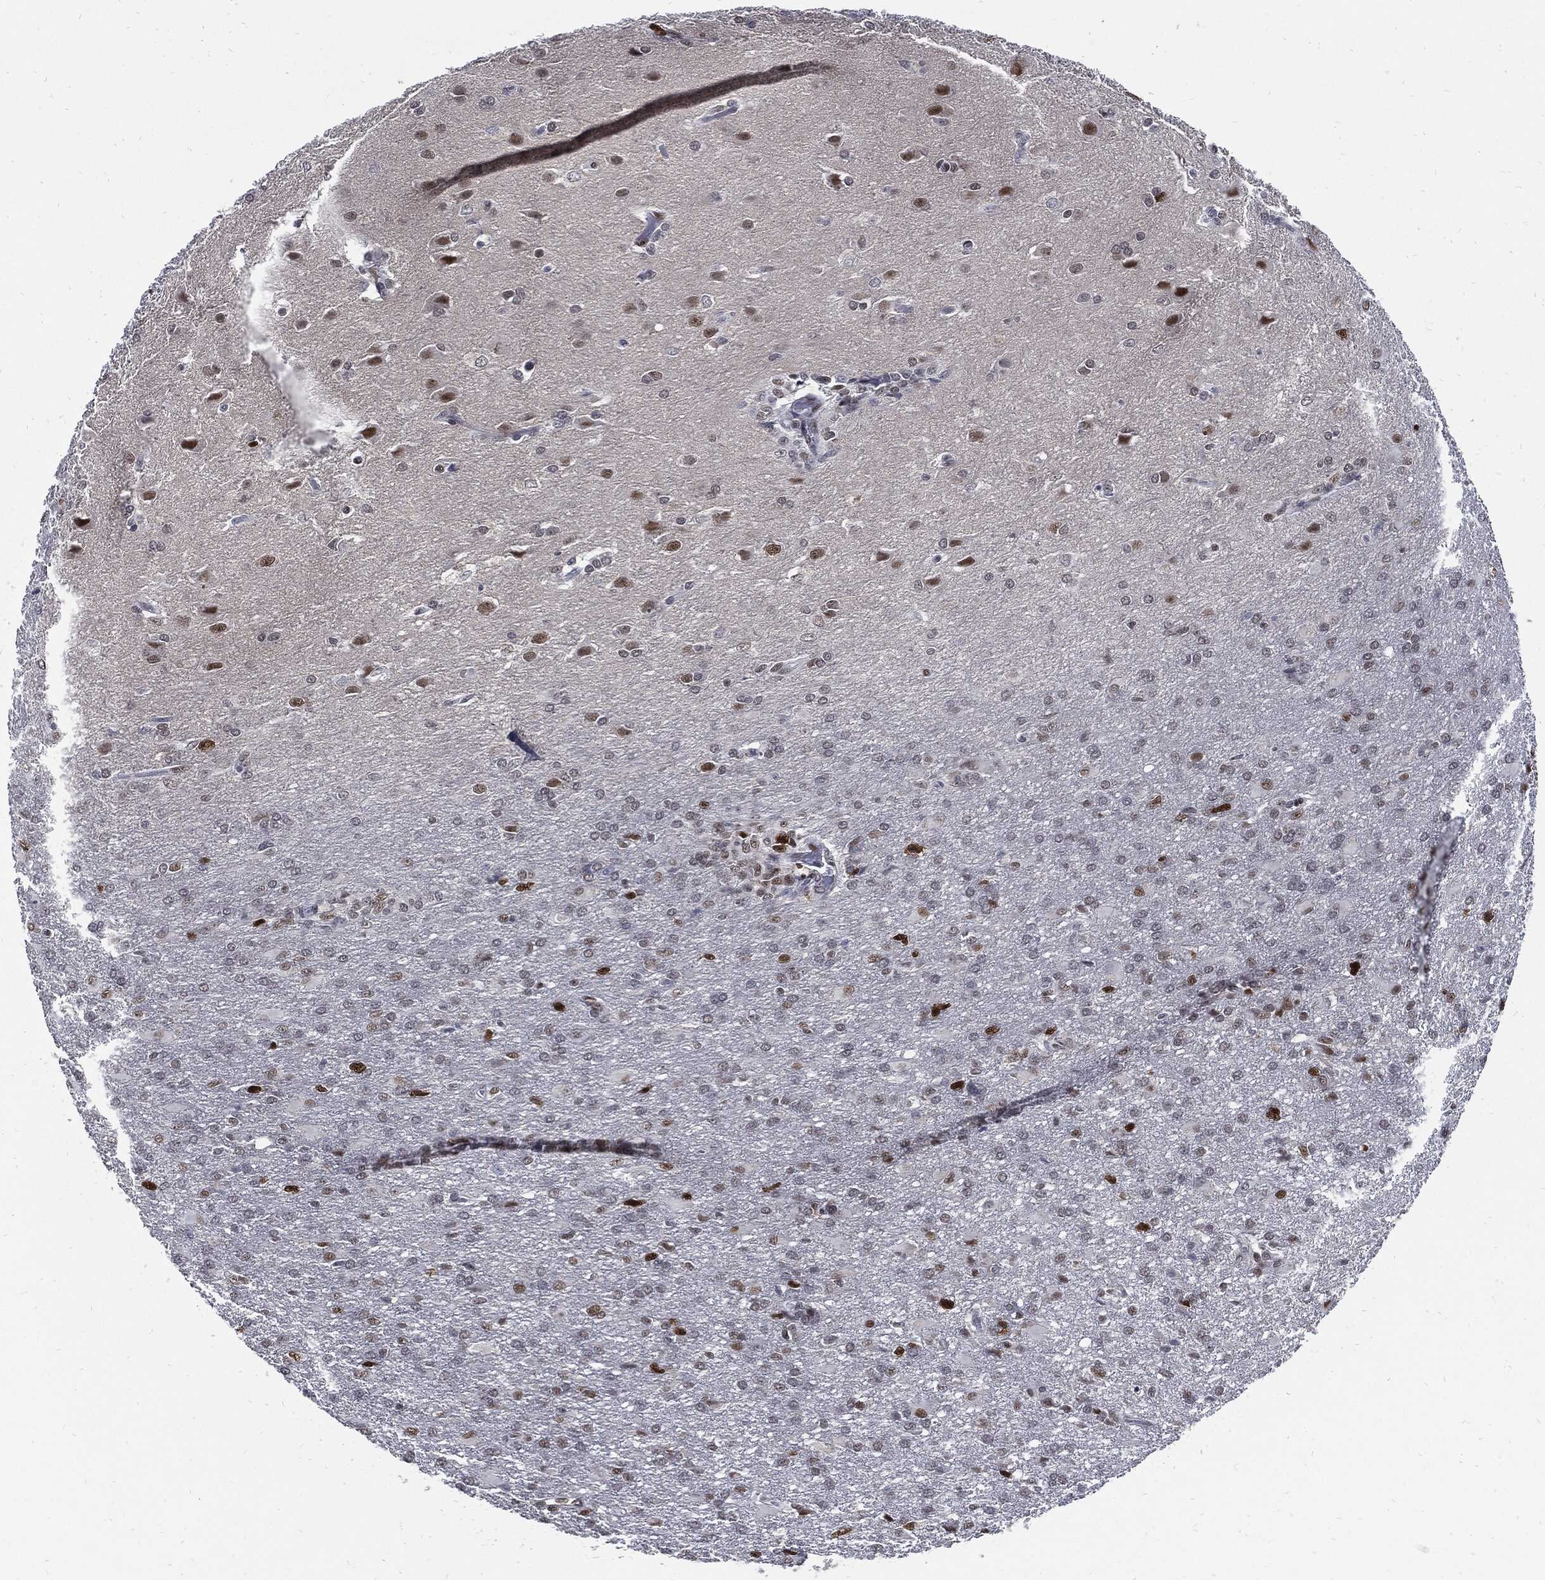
{"staining": {"intensity": "strong", "quantity": "<25%", "location": "nuclear"}, "tissue": "glioma", "cell_type": "Tumor cells", "image_type": "cancer", "snomed": [{"axis": "morphology", "description": "Glioma, malignant, High grade"}, {"axis": "topography", "description": "Brain"}], "caption": "Glioma stained with a protein marker reveals strong staining in tumor cells.", "gene": "NBN", "patient": {"sex": "male", "age": 68}}